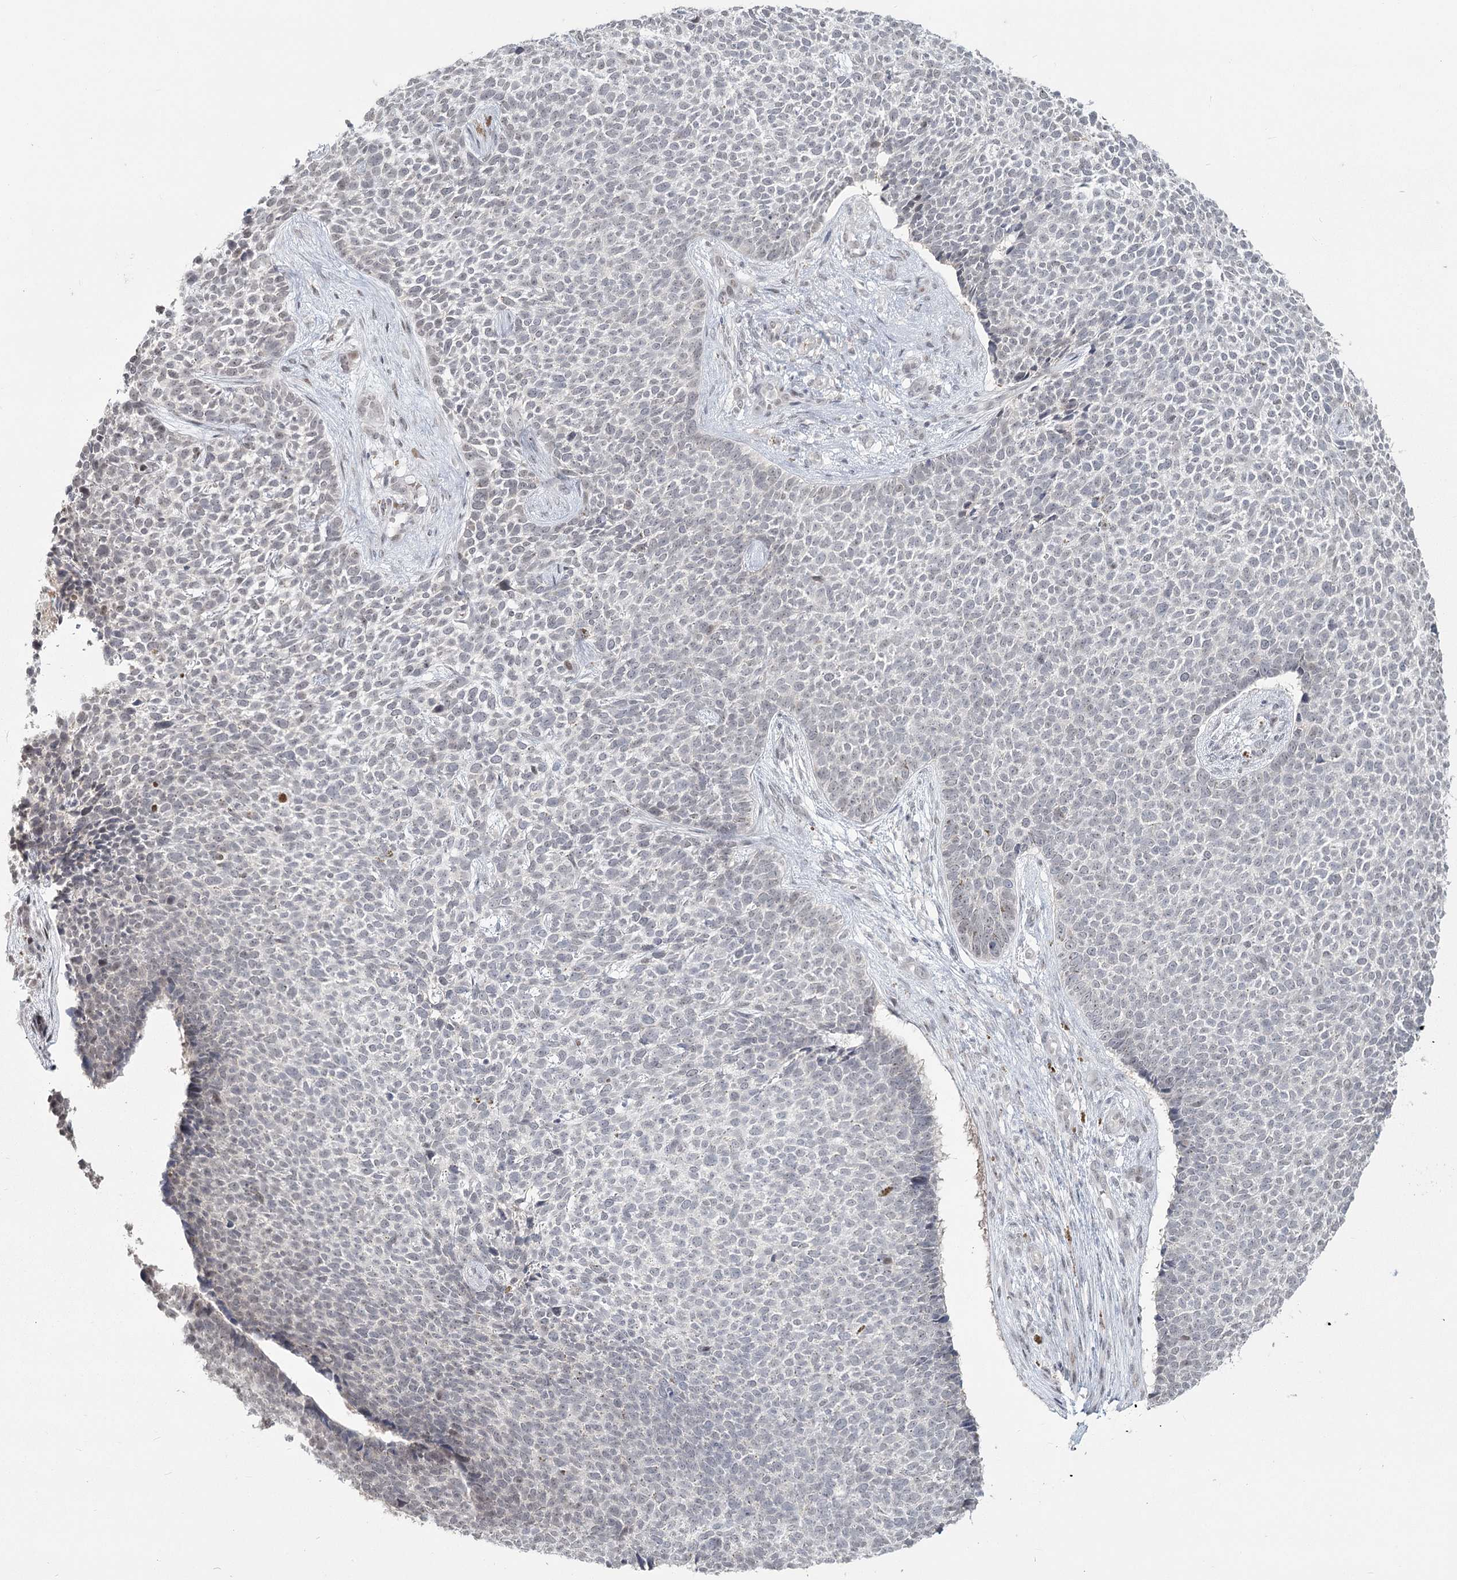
{"staining": {"intensity": "negative", "quantity": "none", "location": "none"}, "tissue": "skin cancer", "cell_type": "Tumor cells", "image_type": "cancer", "snomed": [{"axis": "morphology", "description": "Basal cell carcinoma"}, {"axis": "topography", "description": "Skin"}], "caption": "IHC image of human basal cell carcinoma (skin) stained for a protein (brown), which exhibits no positivity in tumor cells.", "gene": "LY6G5C", "patient": {"sex": "female", "age": 84}}